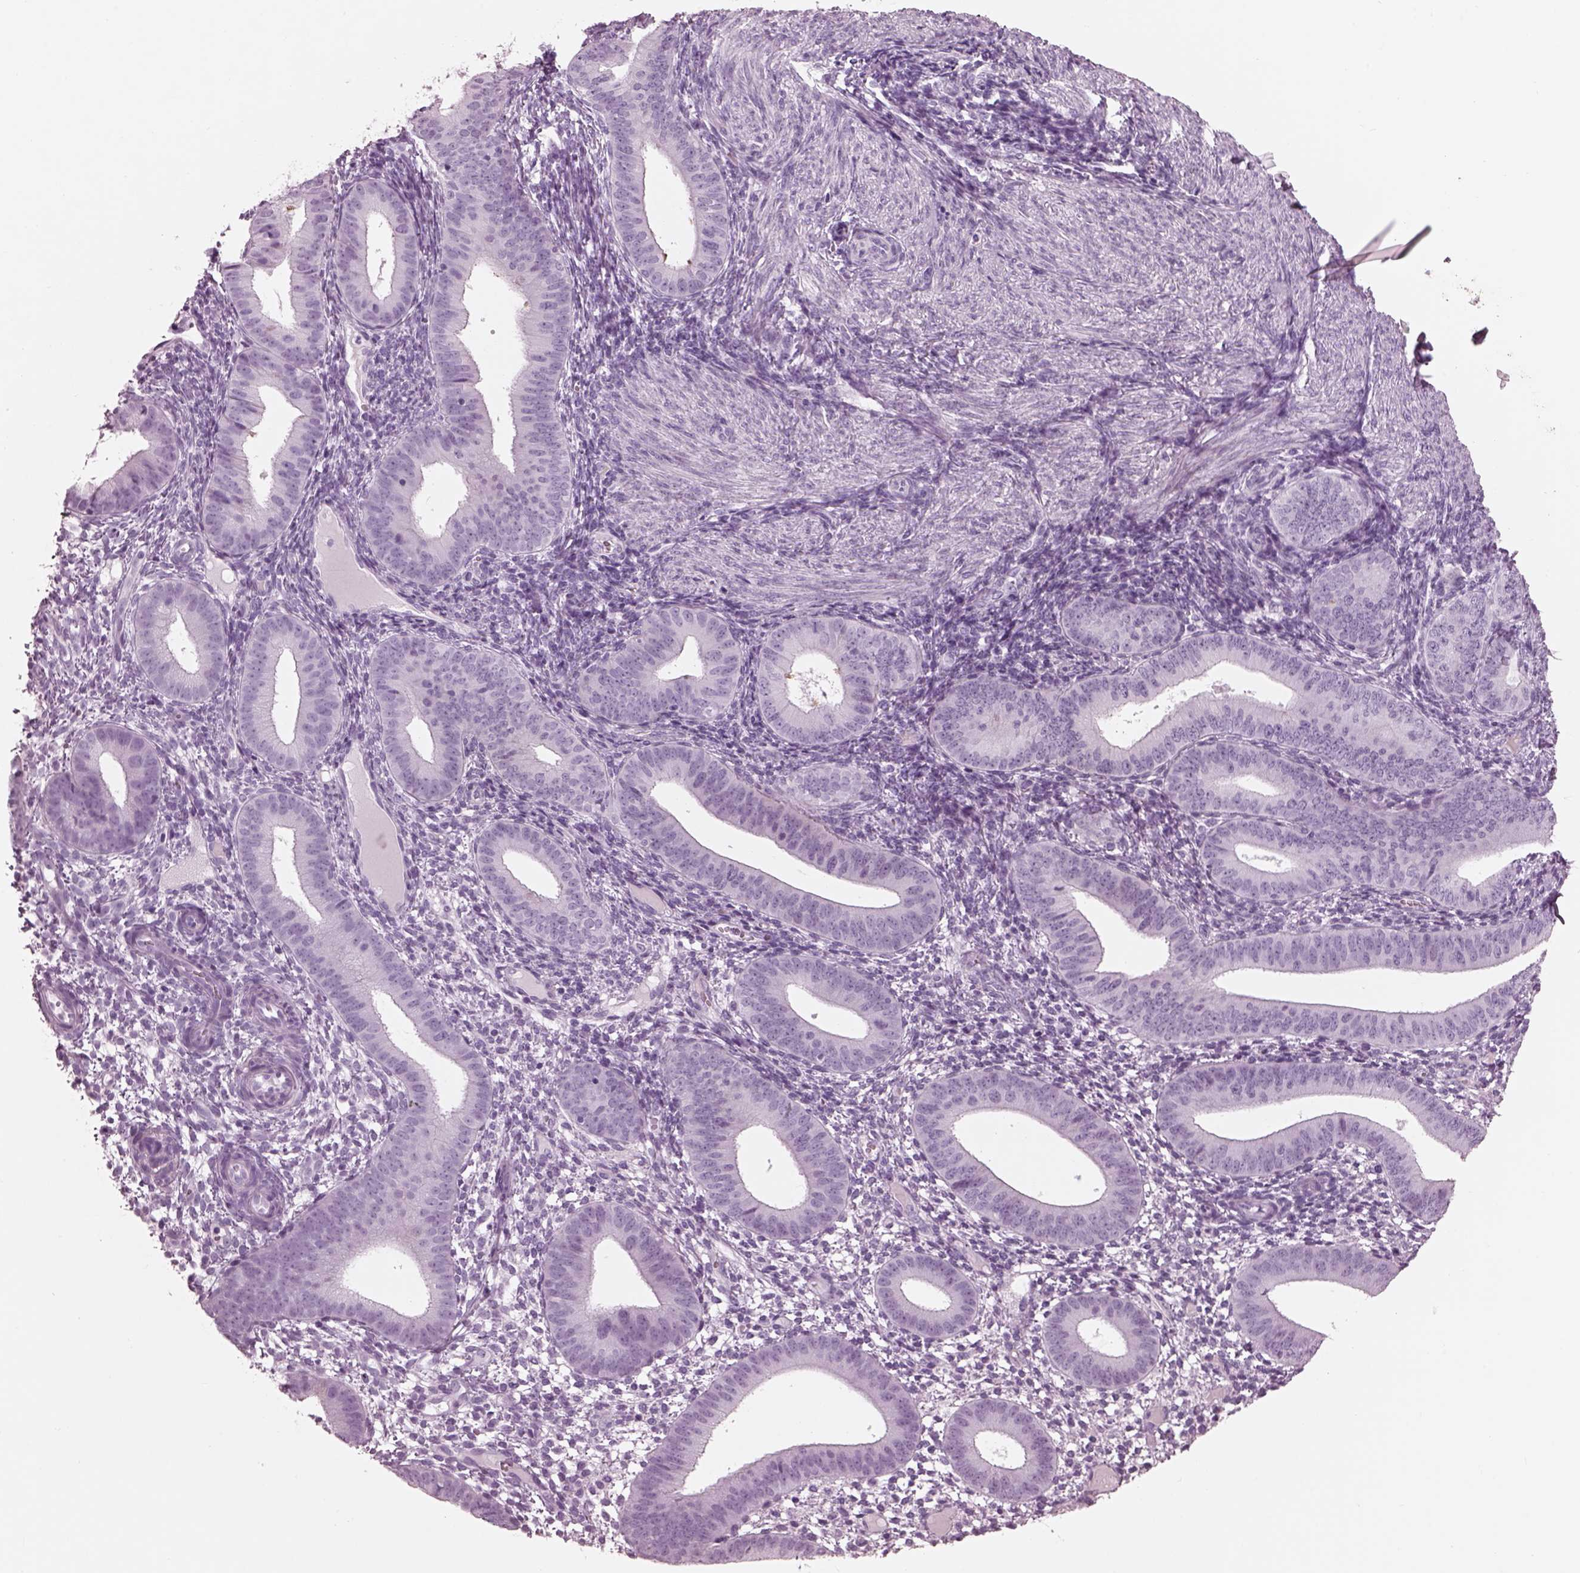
{"staining": {"intensity": "negative", "quantity": "none", "location": "none"}, "tissue": "endometrium", "cell_type": "Cells in endometrial stroma", "image_type": "normal", "snomed": [{"axis": "morphology", "description": "Normal tissue, NOS"}, {"axis": "topography", "description": "Endometrium"}], "caption": "This is a micrograph of IHC staining of normal endometrium, which shows no staining in cells in endometrial stroma. (DAB (3,3'-diaminobenzidine) immunohistochemistry (IHC), high magnification).", "gene": "HYDIN", "patient": {"sex": "female", "age": 39}}